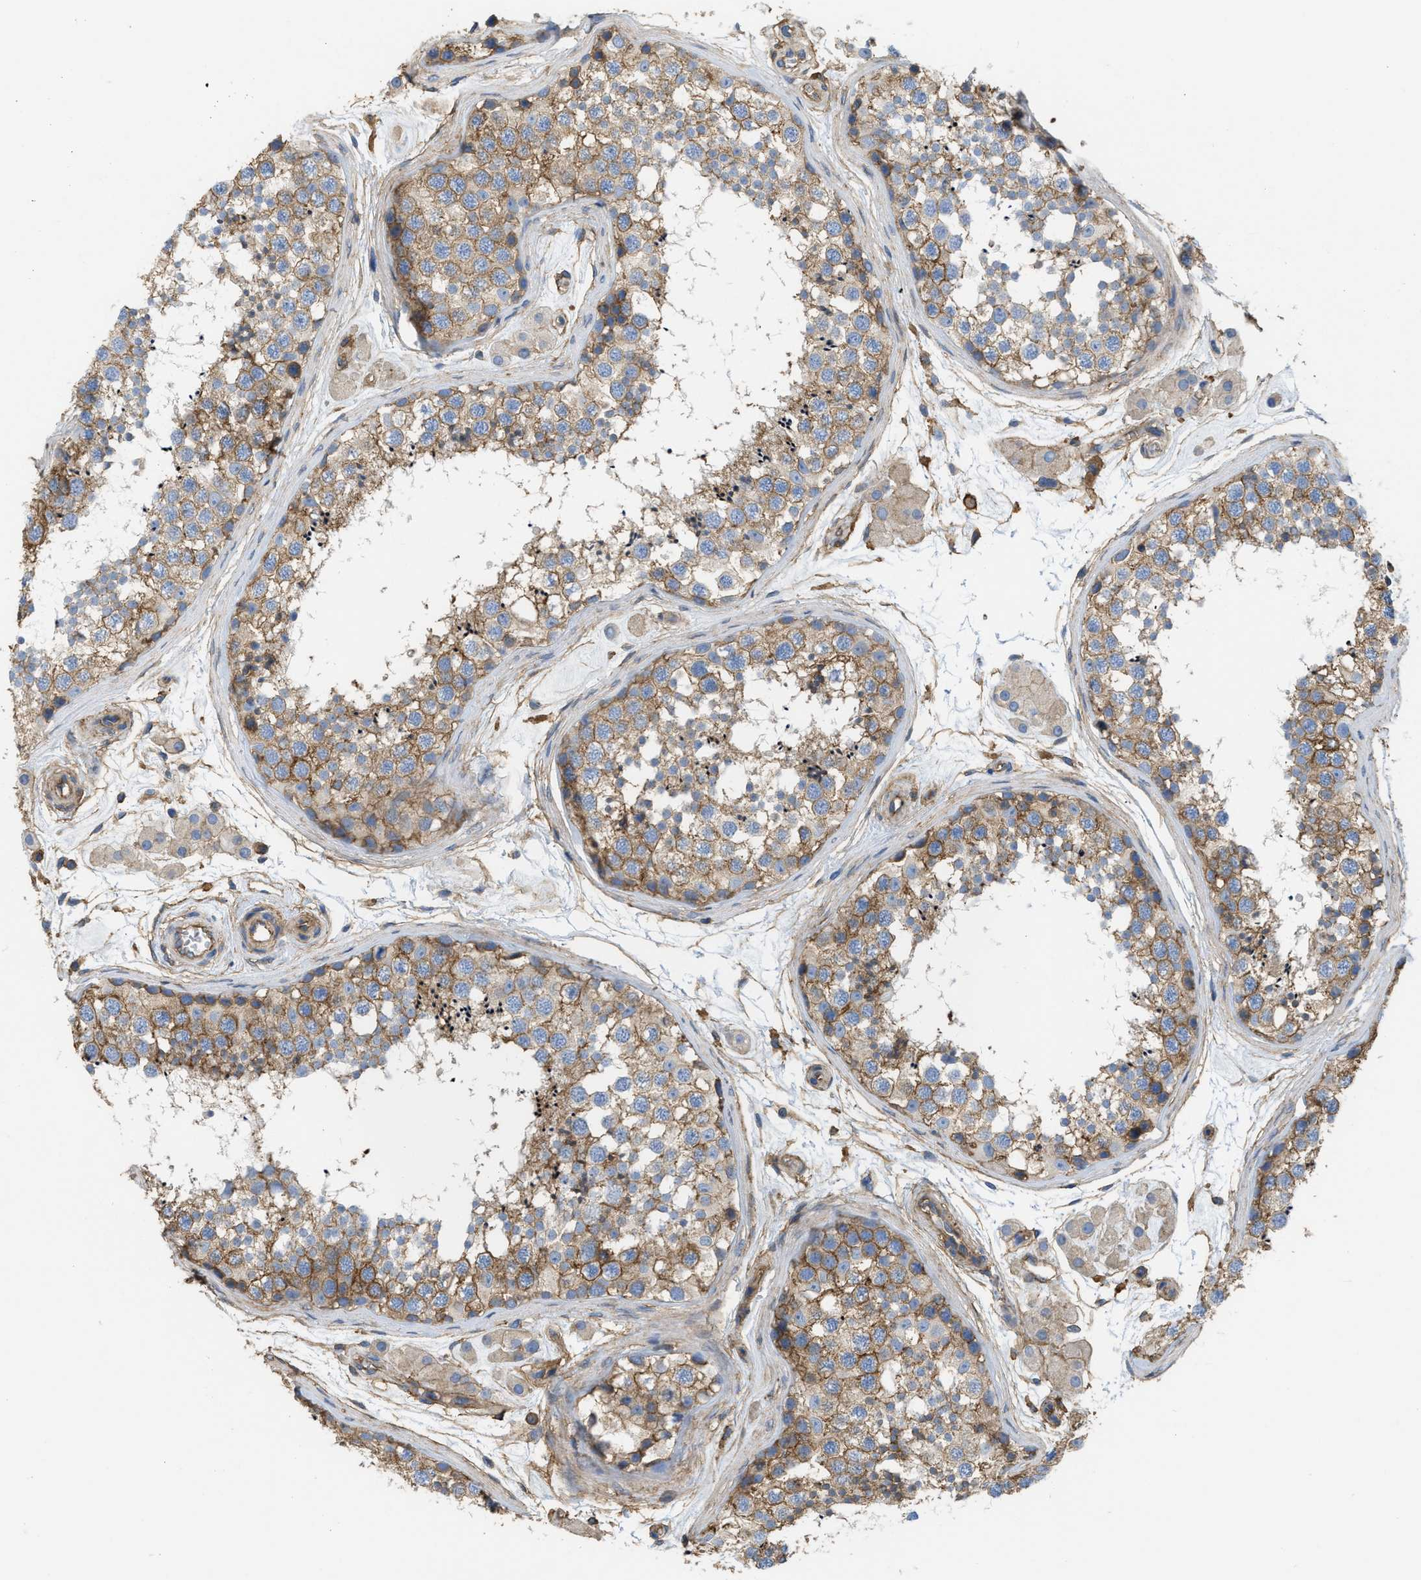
{"staining": {"intensity": "moderate", "quantity": ">75%", "location": "cytoplasmic/membranous"}, "tissue": "testis", "cell_type": "Cells in seminiferous ducts", "image_type": "normal", "snomed": [{"axis": "morphology", "description": "Normal tissue, NOS"}, {"axis": "topography", "description": "Testis"}], "caption": "DAB (3,3'-diaminobenzidine) immunohistochemical staining of benign testis reveals moderate cytoplasmic/membranous protein staining in approximately >75% of cells in seminiferous ducts.", "gene": "GNB4", "patient": {"sex": "male", "age": 56}}